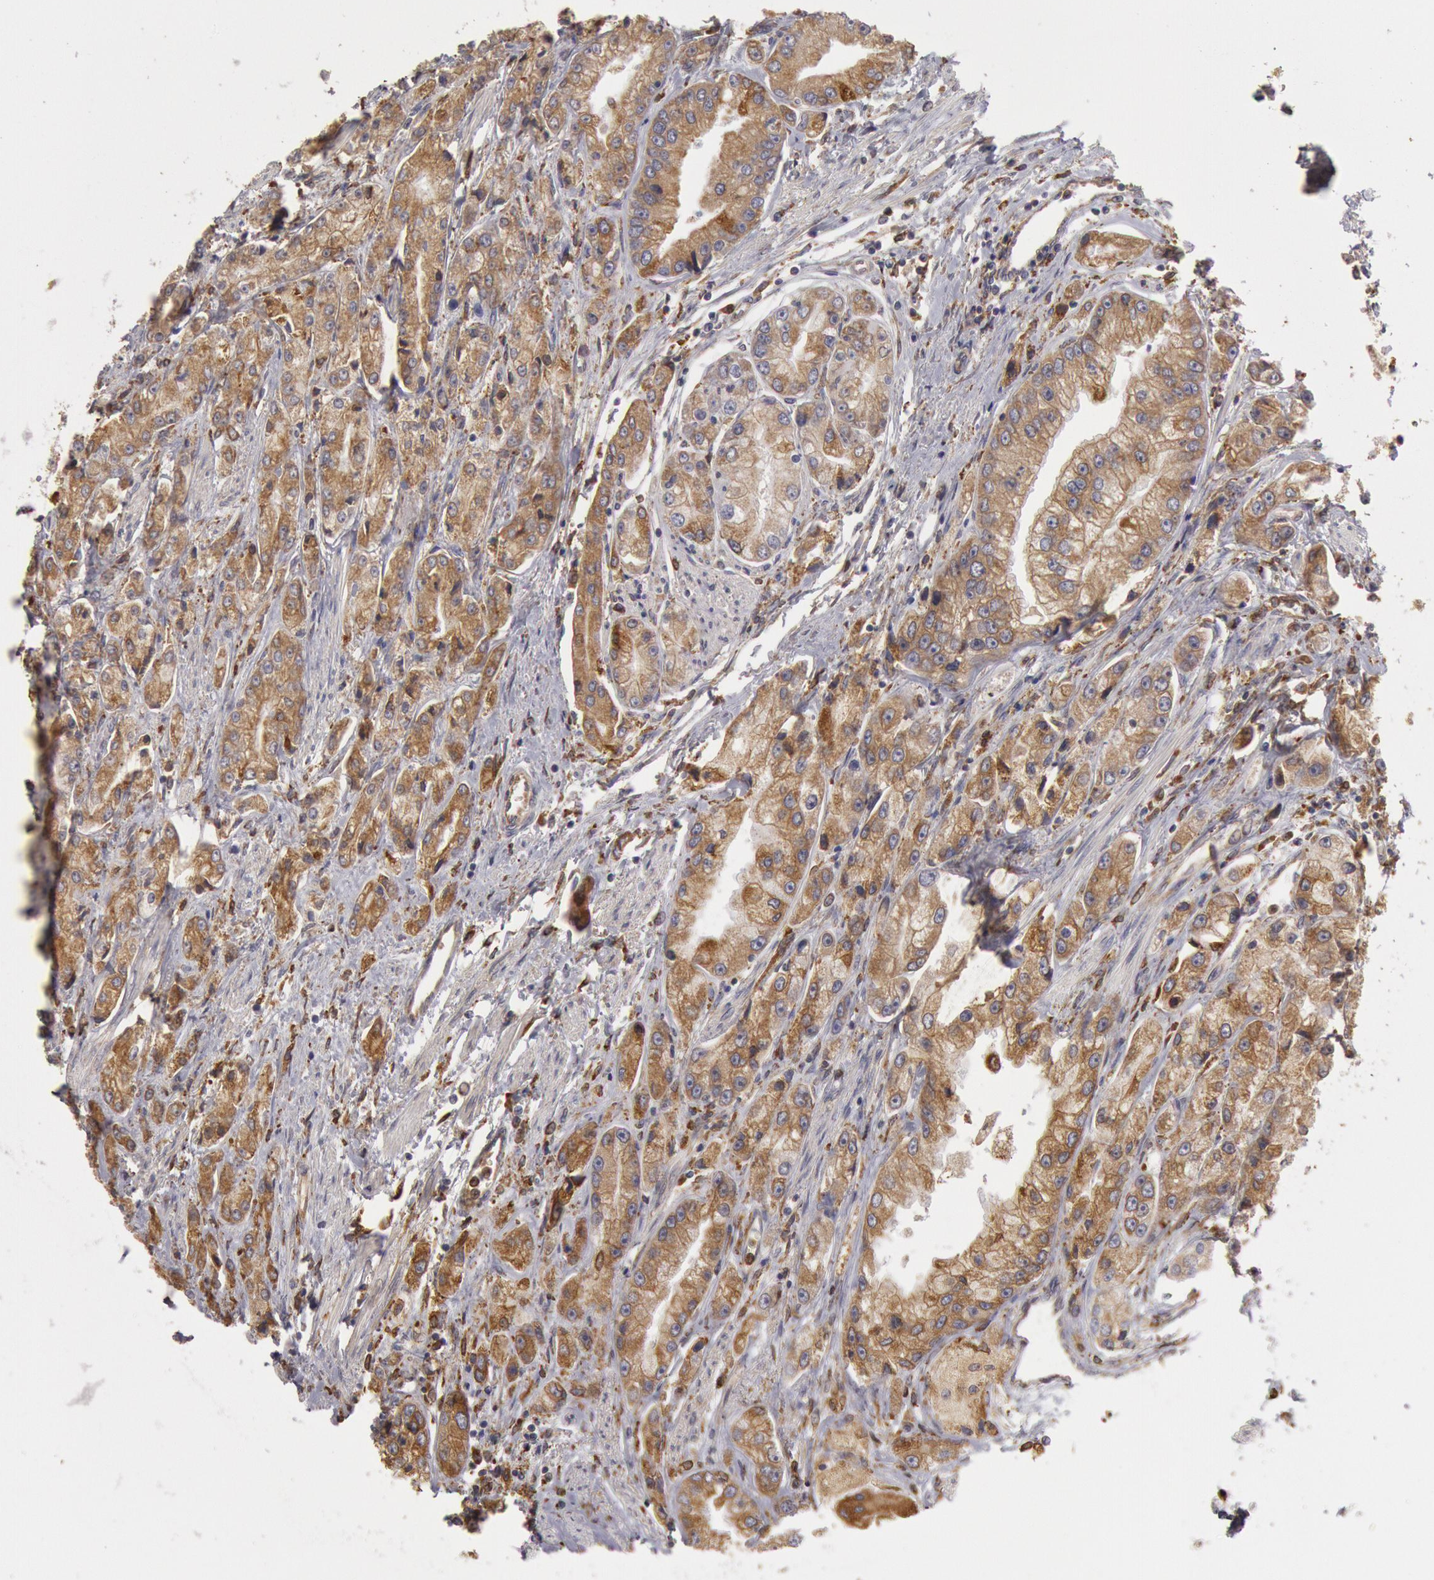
{"staining": {"intensity": "moderate", "quantity": ">75%", "location": "cytoplasmic/membranous"}, "tissue": "prostate cancer", "cell_type": "Tumor cells", "image_type": "cancer", "snomed": [{"axis": "morphology", "description": "Adenocarcinoma, Medium grade"}, {"axis": "topography", "description": "Prostate"}], "caption": "Prostate cancer was stained to show a protein in brown. There is medium levels of moderate cytoplasmic/membranous expression in approximately >75% of tumor cells.", "gene": "ERP44", "patient": {"sex": "male", "age": 72}}